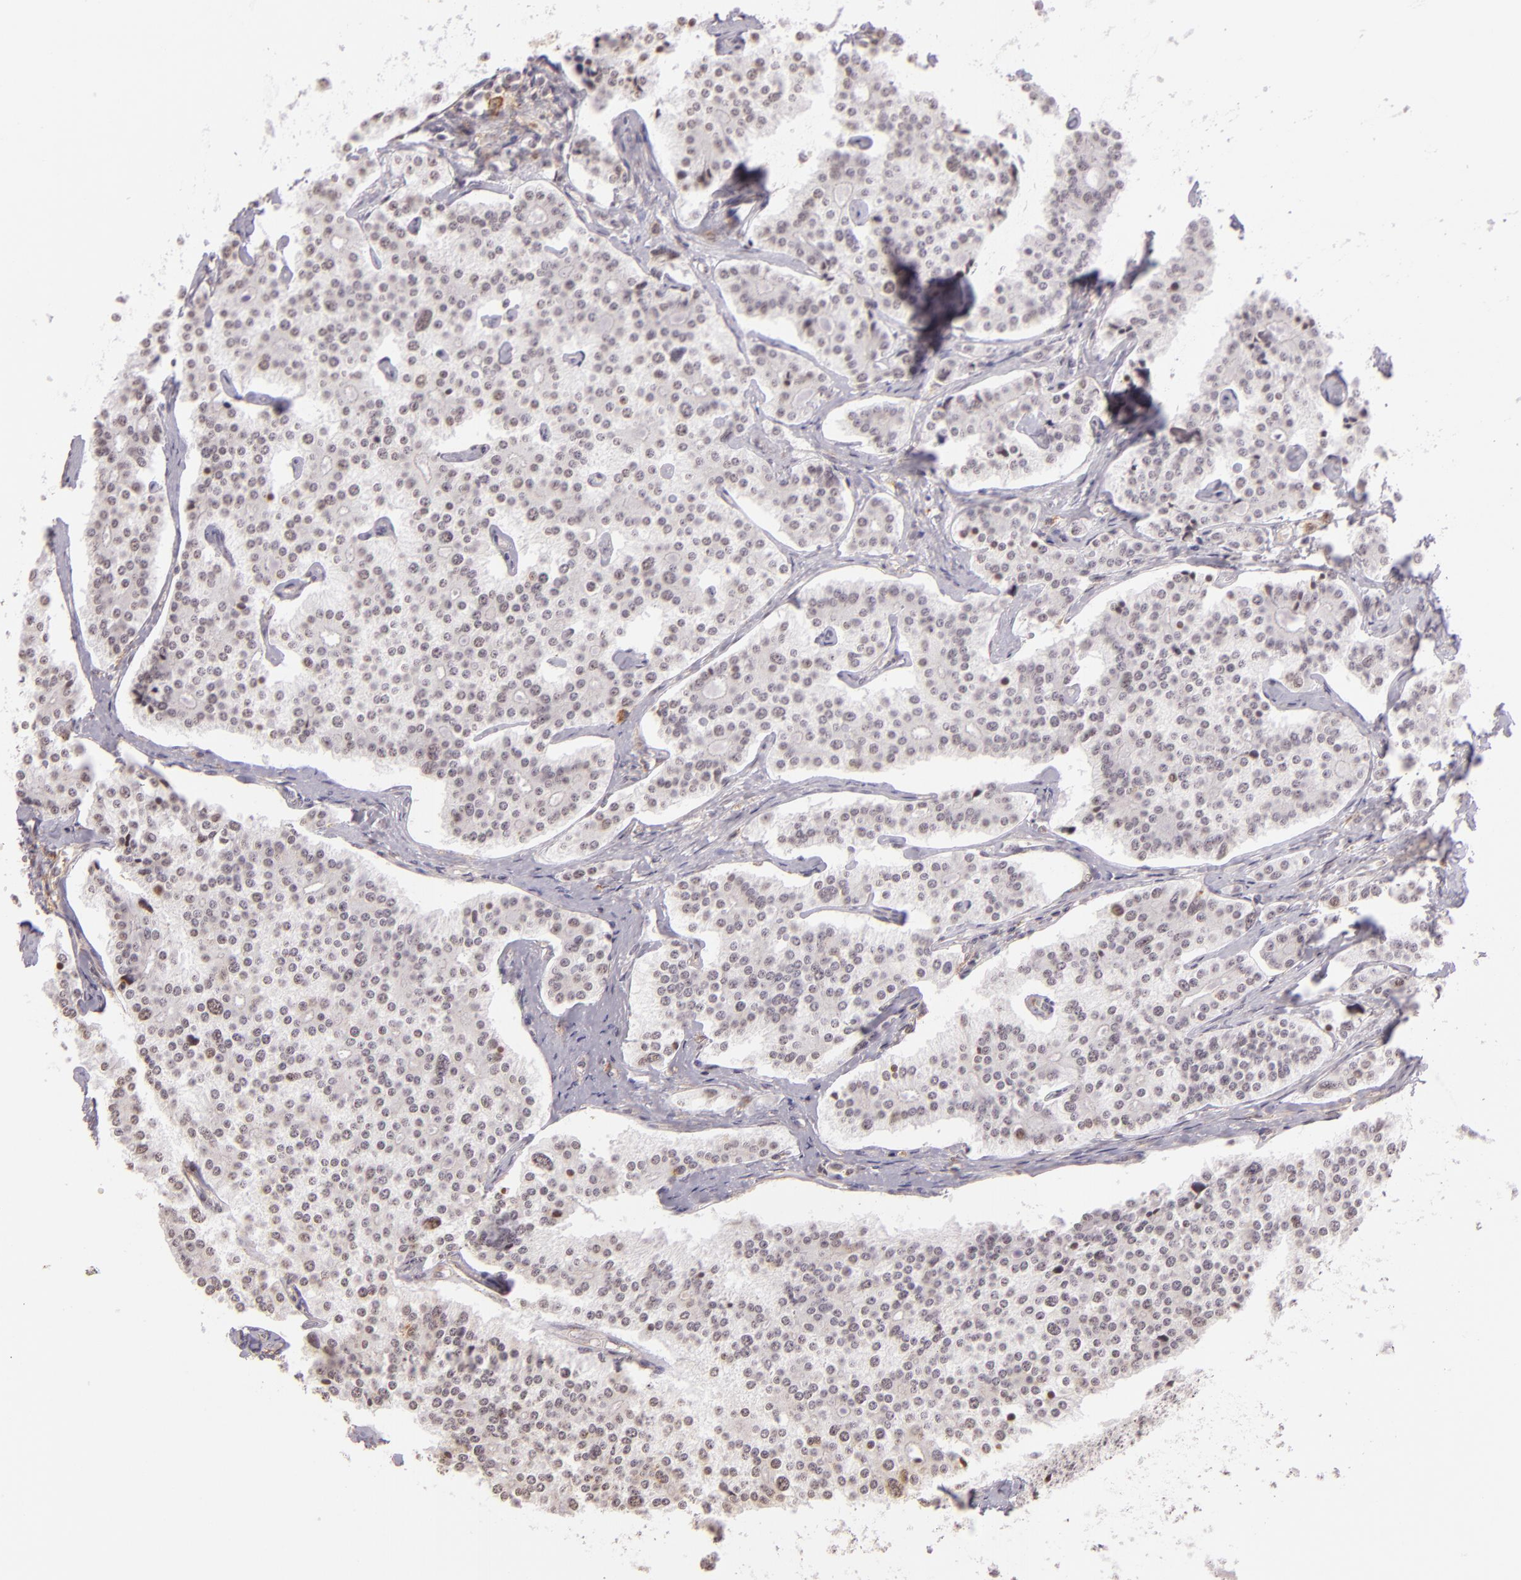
{"staining": {"intensity": "weak", "quantity": "<25%", "location": "nuclear"}, "tissue": "carcinoid", "cell_type": "Tumor cells", "image_type": "cancer", "snomed": [{"axis": "morphology", "description": "Carcinoid, malignant, NOS"}, {"axis": "topography", "description": "Small intestine"}], "caption": "A micrograph of human carcinoid (malignant) is negative for staining in tumor cells.", "gene": "IMPDH1", "patient": {"sex": "male", "age": 63}}